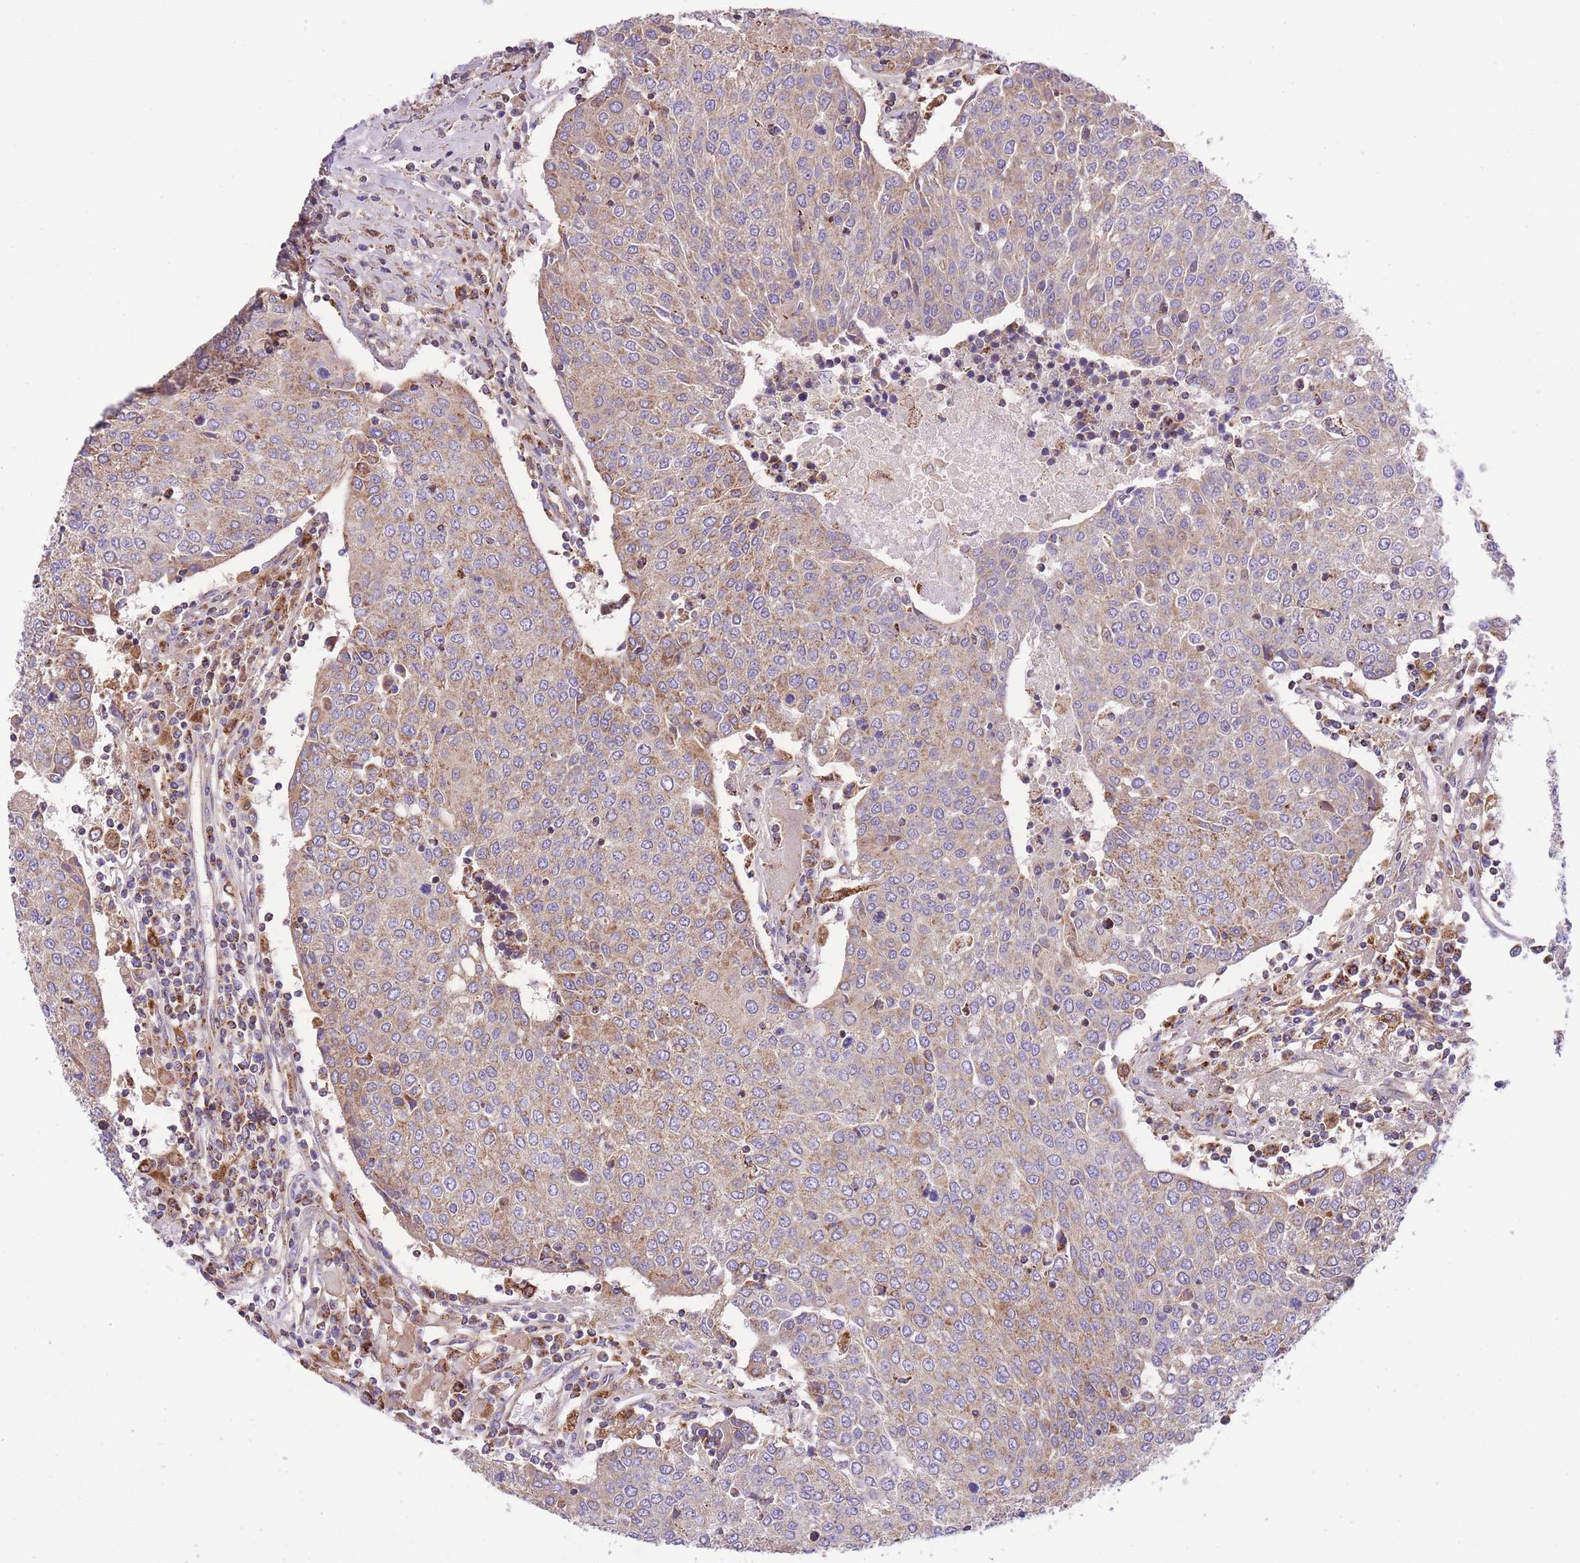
{"staining": {"intensity": "moderate", "quantity": ">75%", "location": "cytoplasmic/membranous"}, "tissue": "urothelial cancer", "cell_type": "Tumor cells", "image_type": "cancer", "snomed": [{"axis": "morphology", "description": "Urothelial carcinoma, High grade"}, {"axis": "topography", "description": "Urinary bladder"}], "caption": "Immunohistochemistry (IHC) image of neoplastic tissue: urothelial cancer stained using immunohistochemistry (IHC) shows medium levels of moderate protein expression localized specifically in the cytoplasmic/membranous of tumor cells, appearing as a cytoplasmic/membranous brown color.", "gene": "ST3GAL3", "patient": {"sex": "female", "age": 85}}